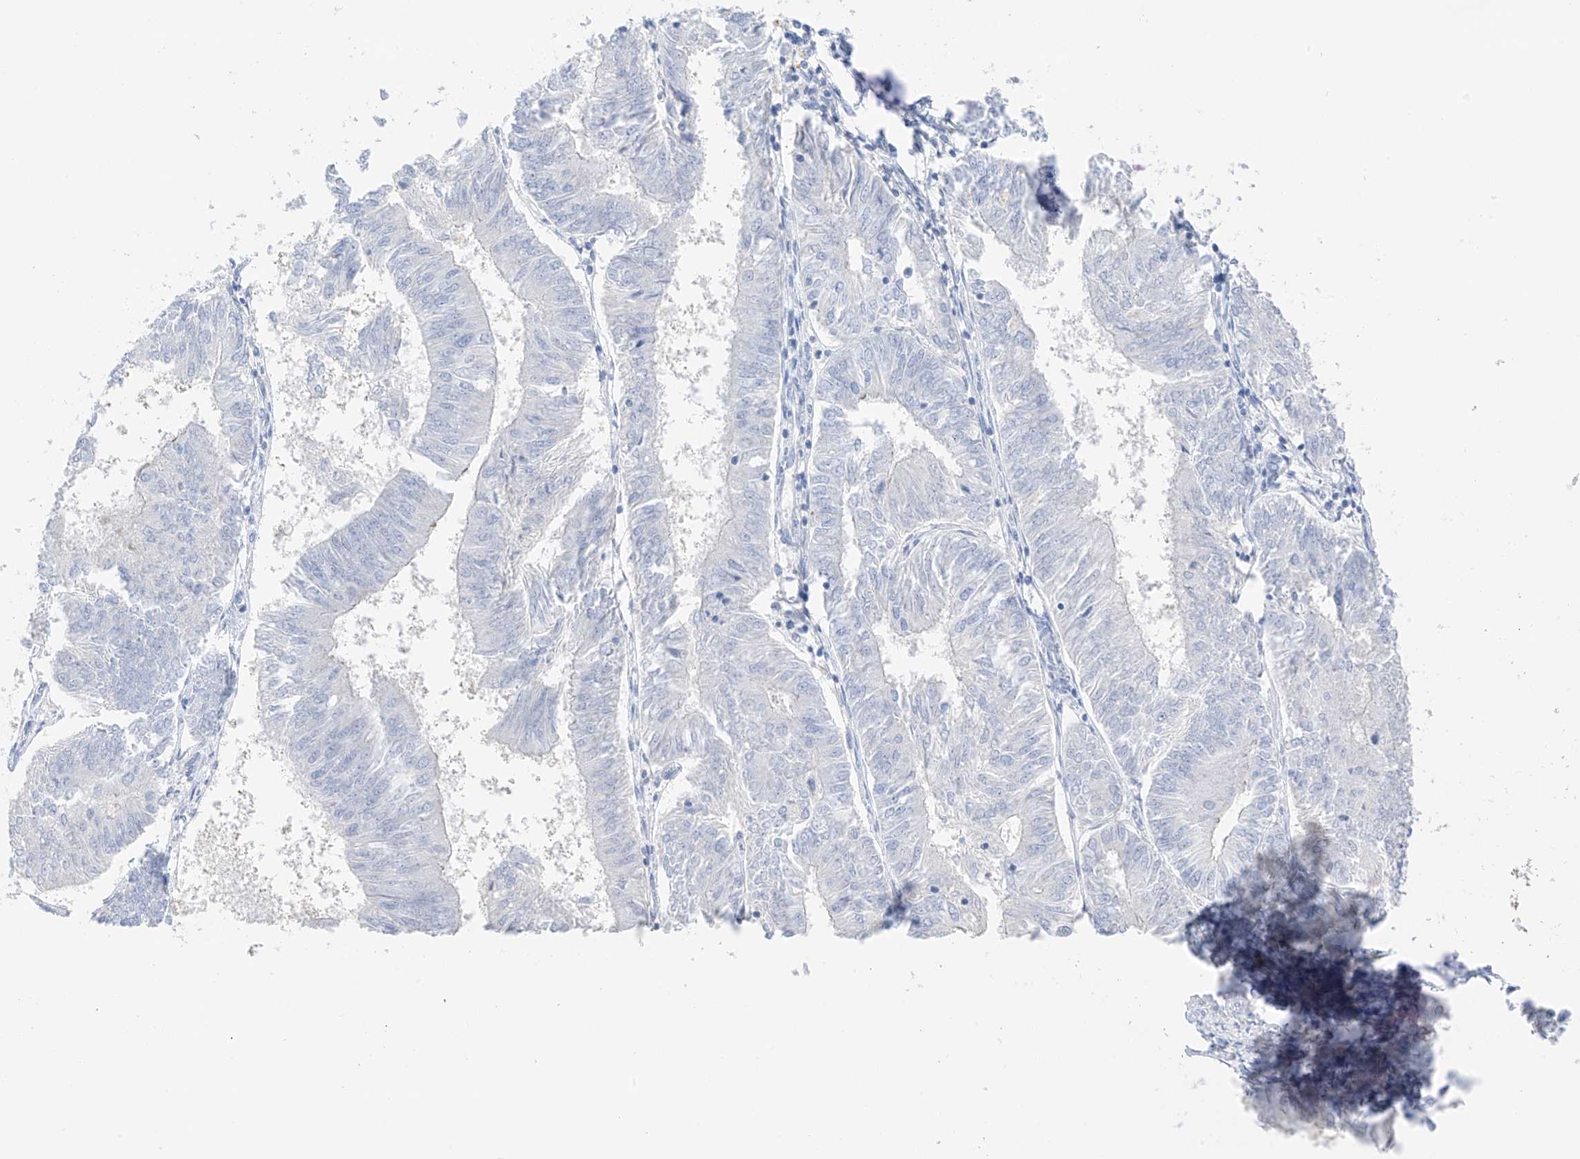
{"staining": {"intensity": "negative", "quantity": "none", "location": "none"}, "tissue": "endometrial cancer", "cell_type": "Tumor cells", "image_type": "cancer", "snomed": [{"axis": "morphology", "description": "Adenocarcinoma, NOS"}, {"axis": "topography", "description": "Endometrium"}], "caption": "A histopathology image of endometrial cancer stained for a protein displays no brown staining in tumor cells.", "gene": "CAPN13", "patient": {"sex": "female", "age": 58}}